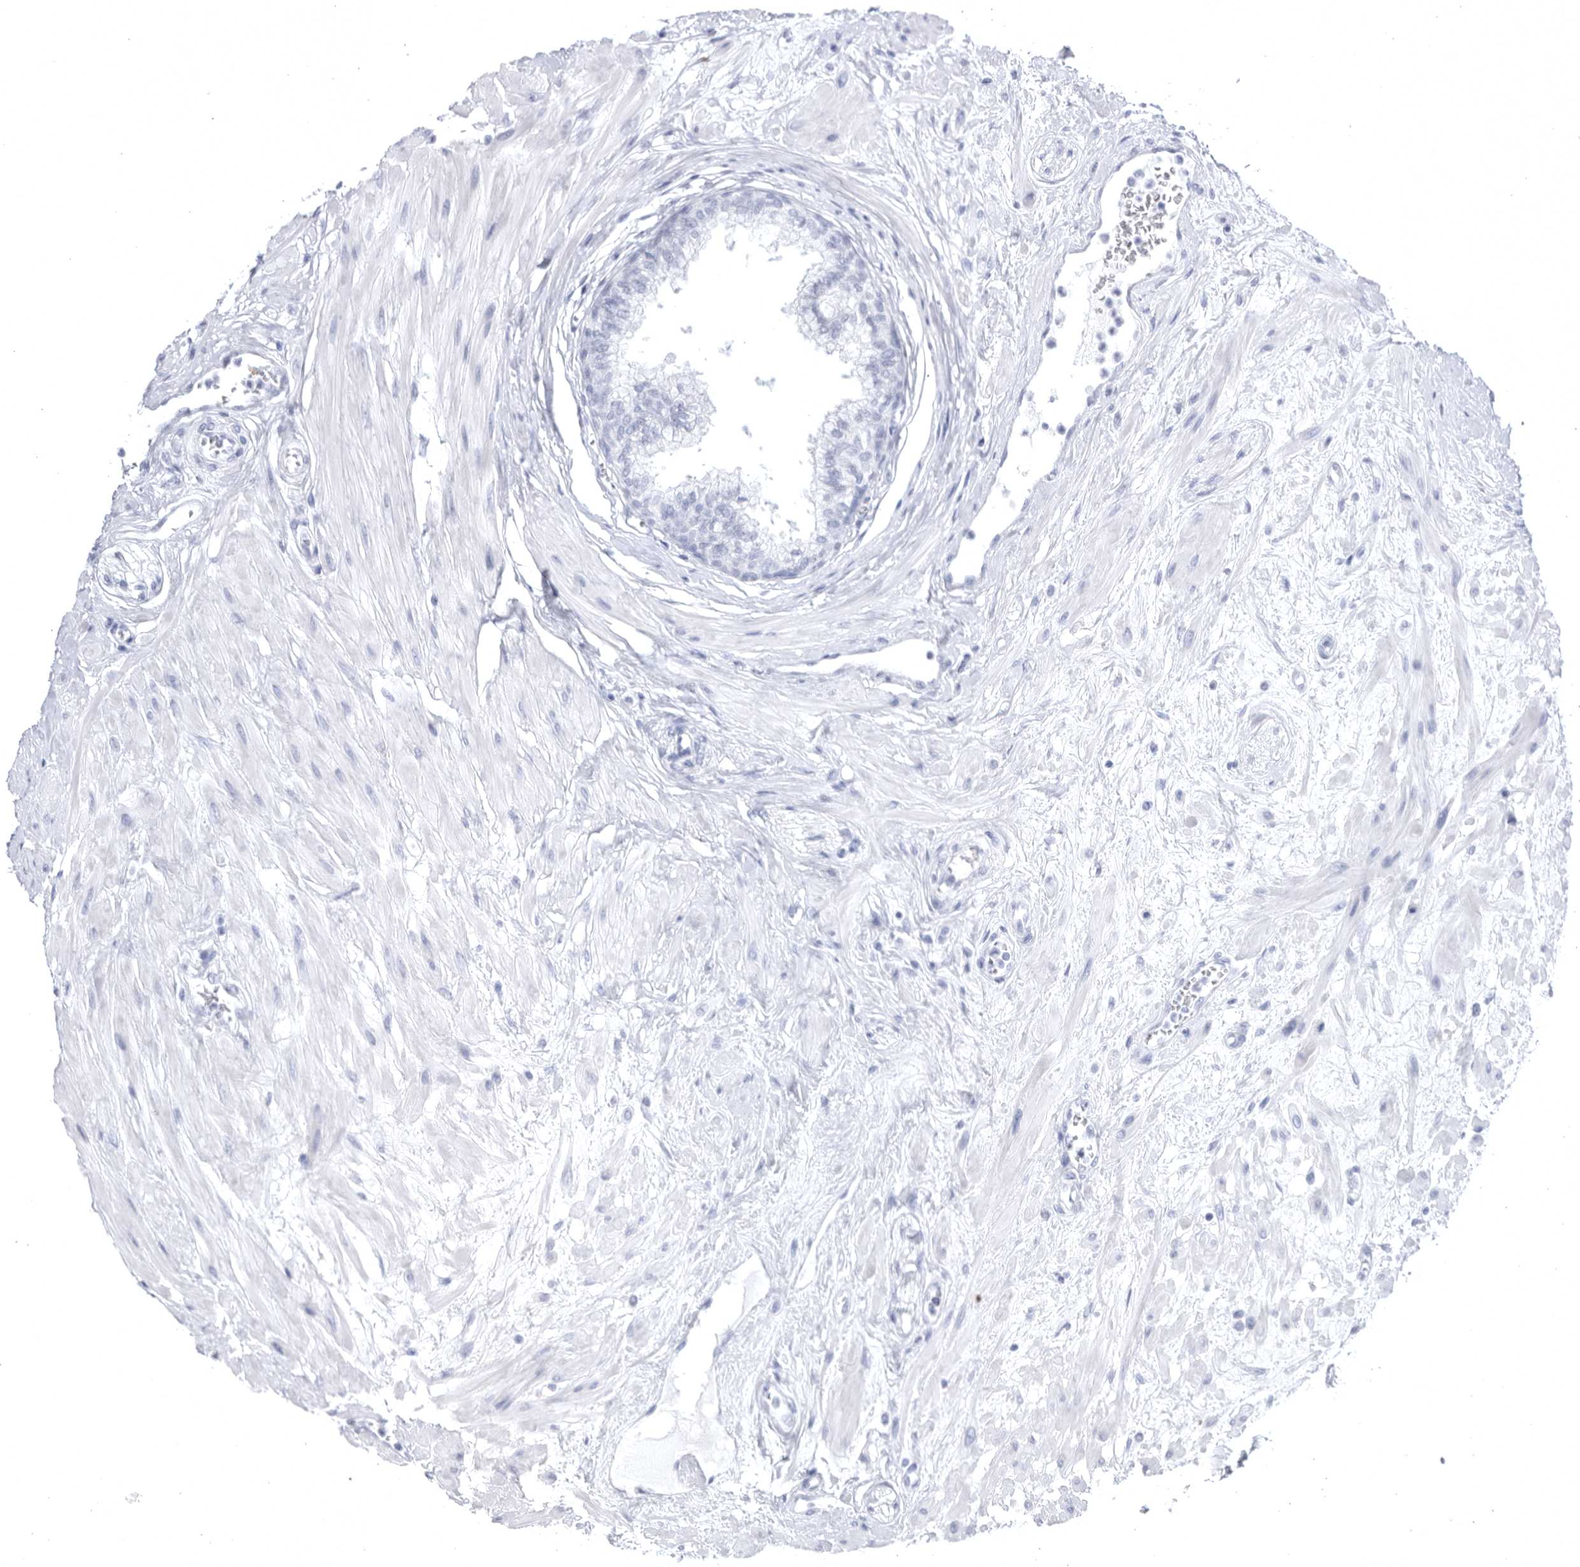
{"staining": {"intensity": "negative", "quantity": "none", "location": "none"}, "tissue": "seminal vesicle", "cell_type": "Glandular cells", "image_type": "normal", "snomed": [{"axis": "morphology", "description": "Normal tissue, NOS"}, {"axis": "topography", "description": "Prostate"}, {"axis": "topography", "description": "Seminal veicle"}], "caption": "IHC of normal human seminal vesicle exhibits no expression in glandular cells.", "gene": "CCDC181", "patient": {"sex": "male", "age": 60}}